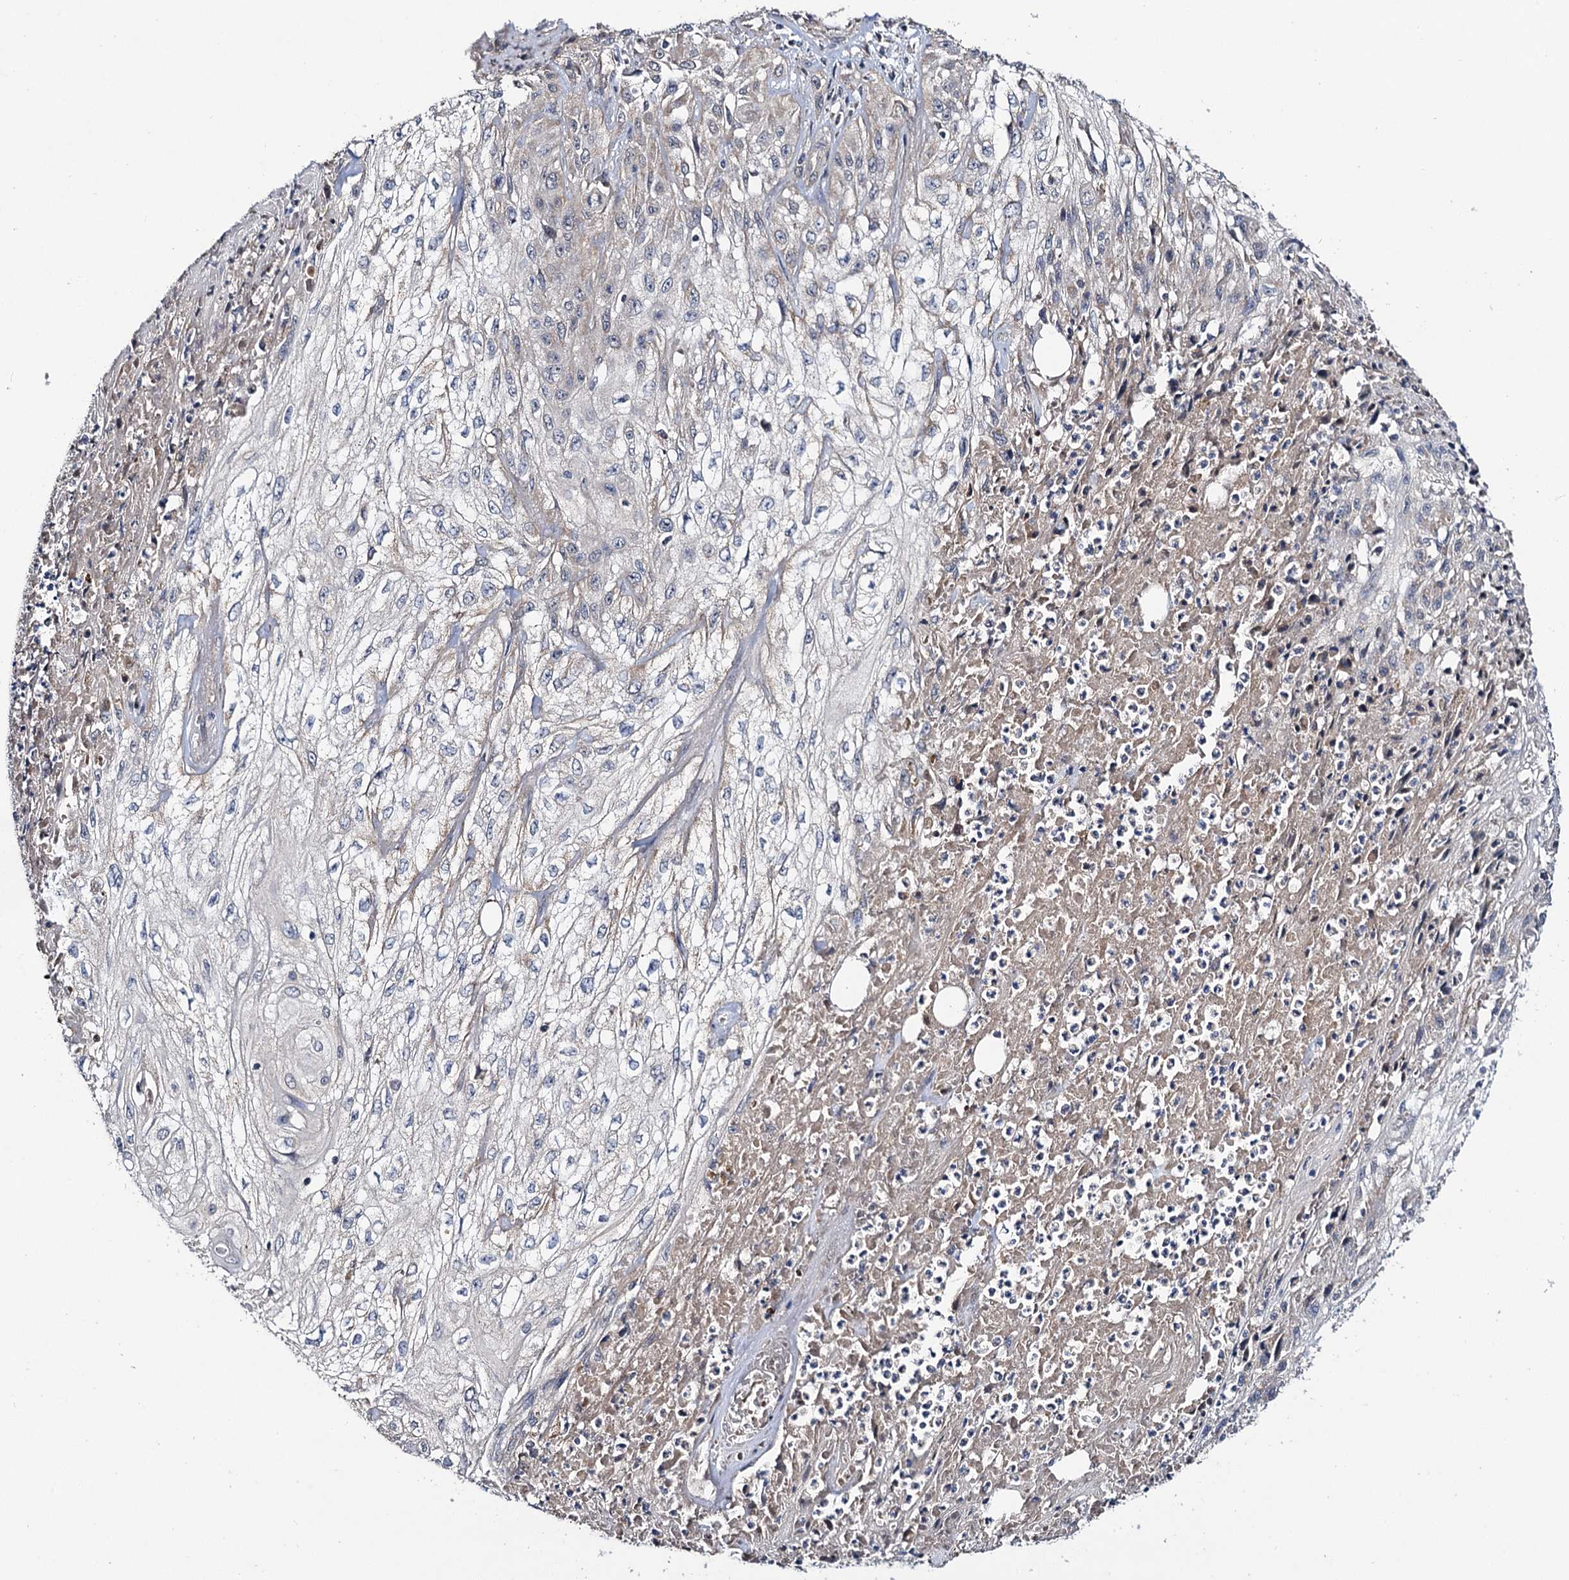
{"staining": {"intensity": "negative", "quantity": "none", "location": "none"}, "tissue": "skin cancer", "cell_type": "Tumor cells", "image_type": "cancer", "snomed": [{"axis": "morphology", "description": "Squamous cell carcinoma, NOS"}, {"axis": "morphology", "description": "Squamous cell carcinoma, metastatic, NOS"}, {"axis": "topography", "description": "Skin"}, {"axis": "topography", "description": "Lymph node"}], "caption": "This photomicrograph is of skin cancer (squamous cell carcinoma) stained with immunohistochemistry (IHC) to label a protein in brown with the nuclei are counter-stained blue. There is no staining in tumor cells.", "gene": "VPS37D", "patient": {"sex": "male", "age": 75}}